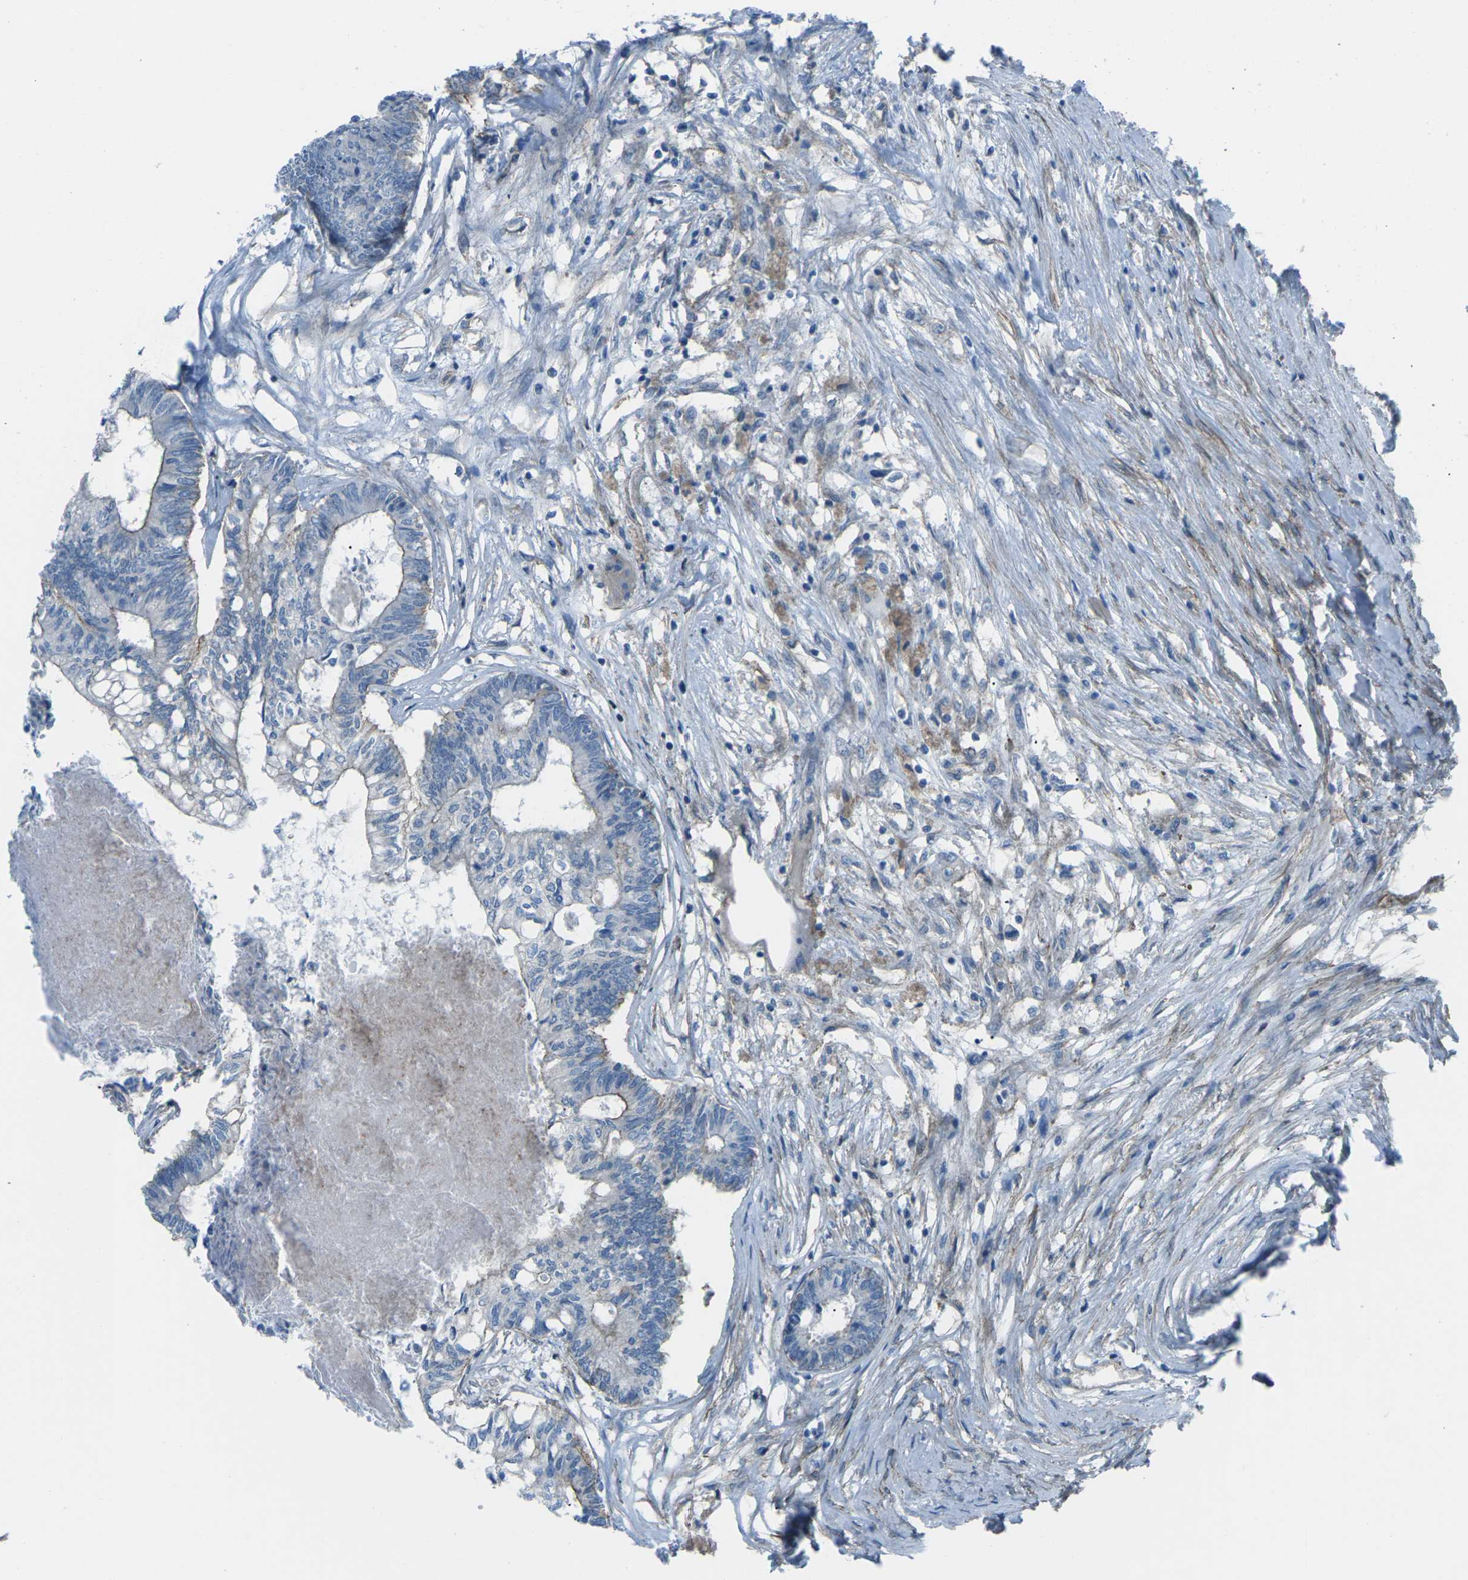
{"staining": {"intensity": "negative", "quantity": "none", "location": "none"}, "tissue": "colorectal cancer", "cell_type": "Tumor cells", "image_type": "cancer", "snomed": [{"axis": "morphology", "description": "Adenocarcinoma, NOS"}, {"axis": "topography", "description": "Rectum"}], "caption": "Colorectal adenocarcinoma was stained to show a protein in brown. There is no significant positivity in tumor cells.", "gene": "UTRN", "patient": {"sex": "male", "age": 63}}